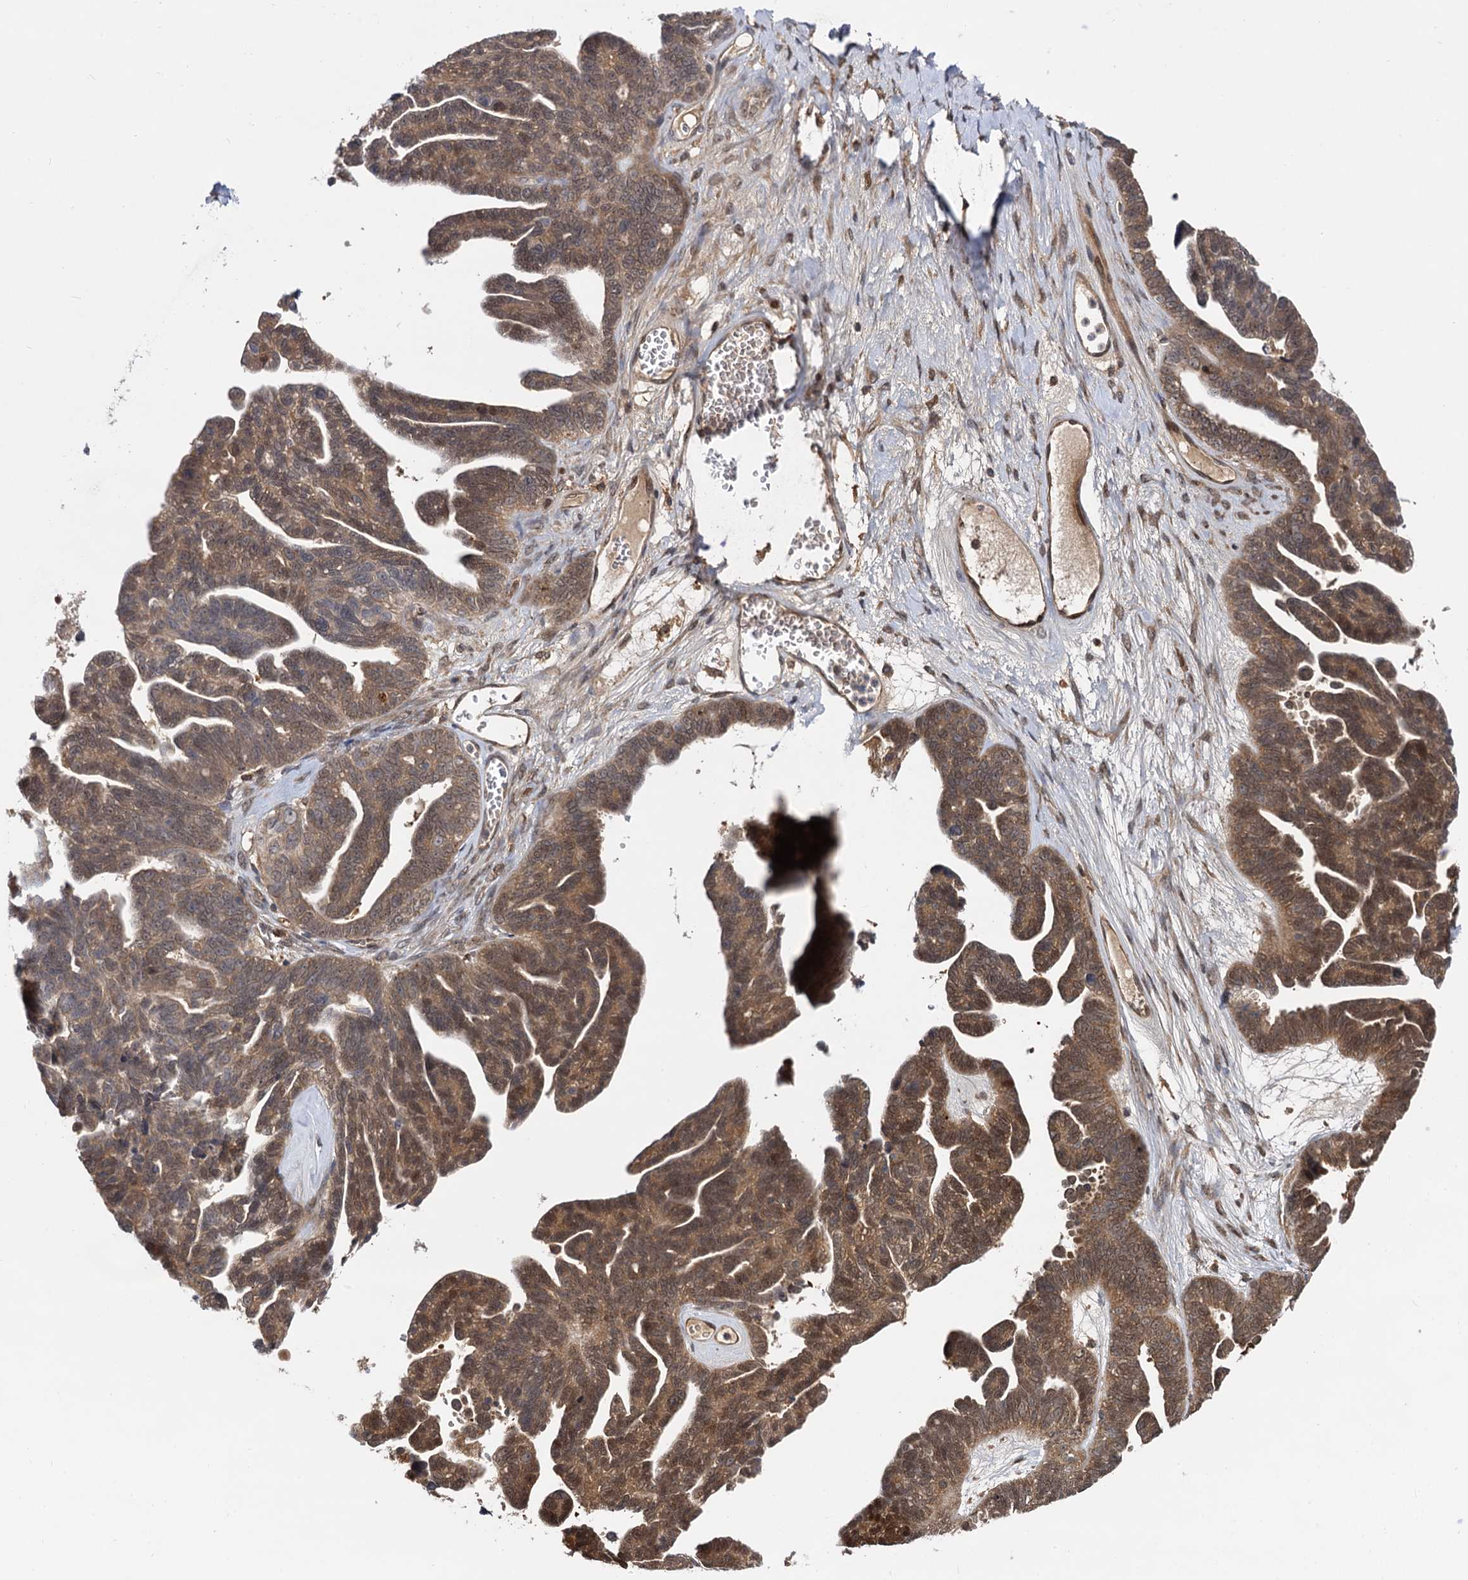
{"staining": {"intensity": "moderate", "quantity": ">75%", "location": "cytoplasmic/membranous,nuclear"}, "tissue": "ovarian cancer", "cell_type": "Tumor cells", "image_type": "cancer", "snomed": [{"axis": "morphology", "description": "Cystadenocarcinoma, serous, NOS"}, {"axis": "topography", "description": "Ovary"}], "caption": "Tumor cells exhibit moderate cytoplasmic/membranous and nuclear expression in about >75% of cells in serous cystadenocarcinoma (ovarian).", "gene": "SELENOP", "patient": {"sex": "female", "age": 79}}